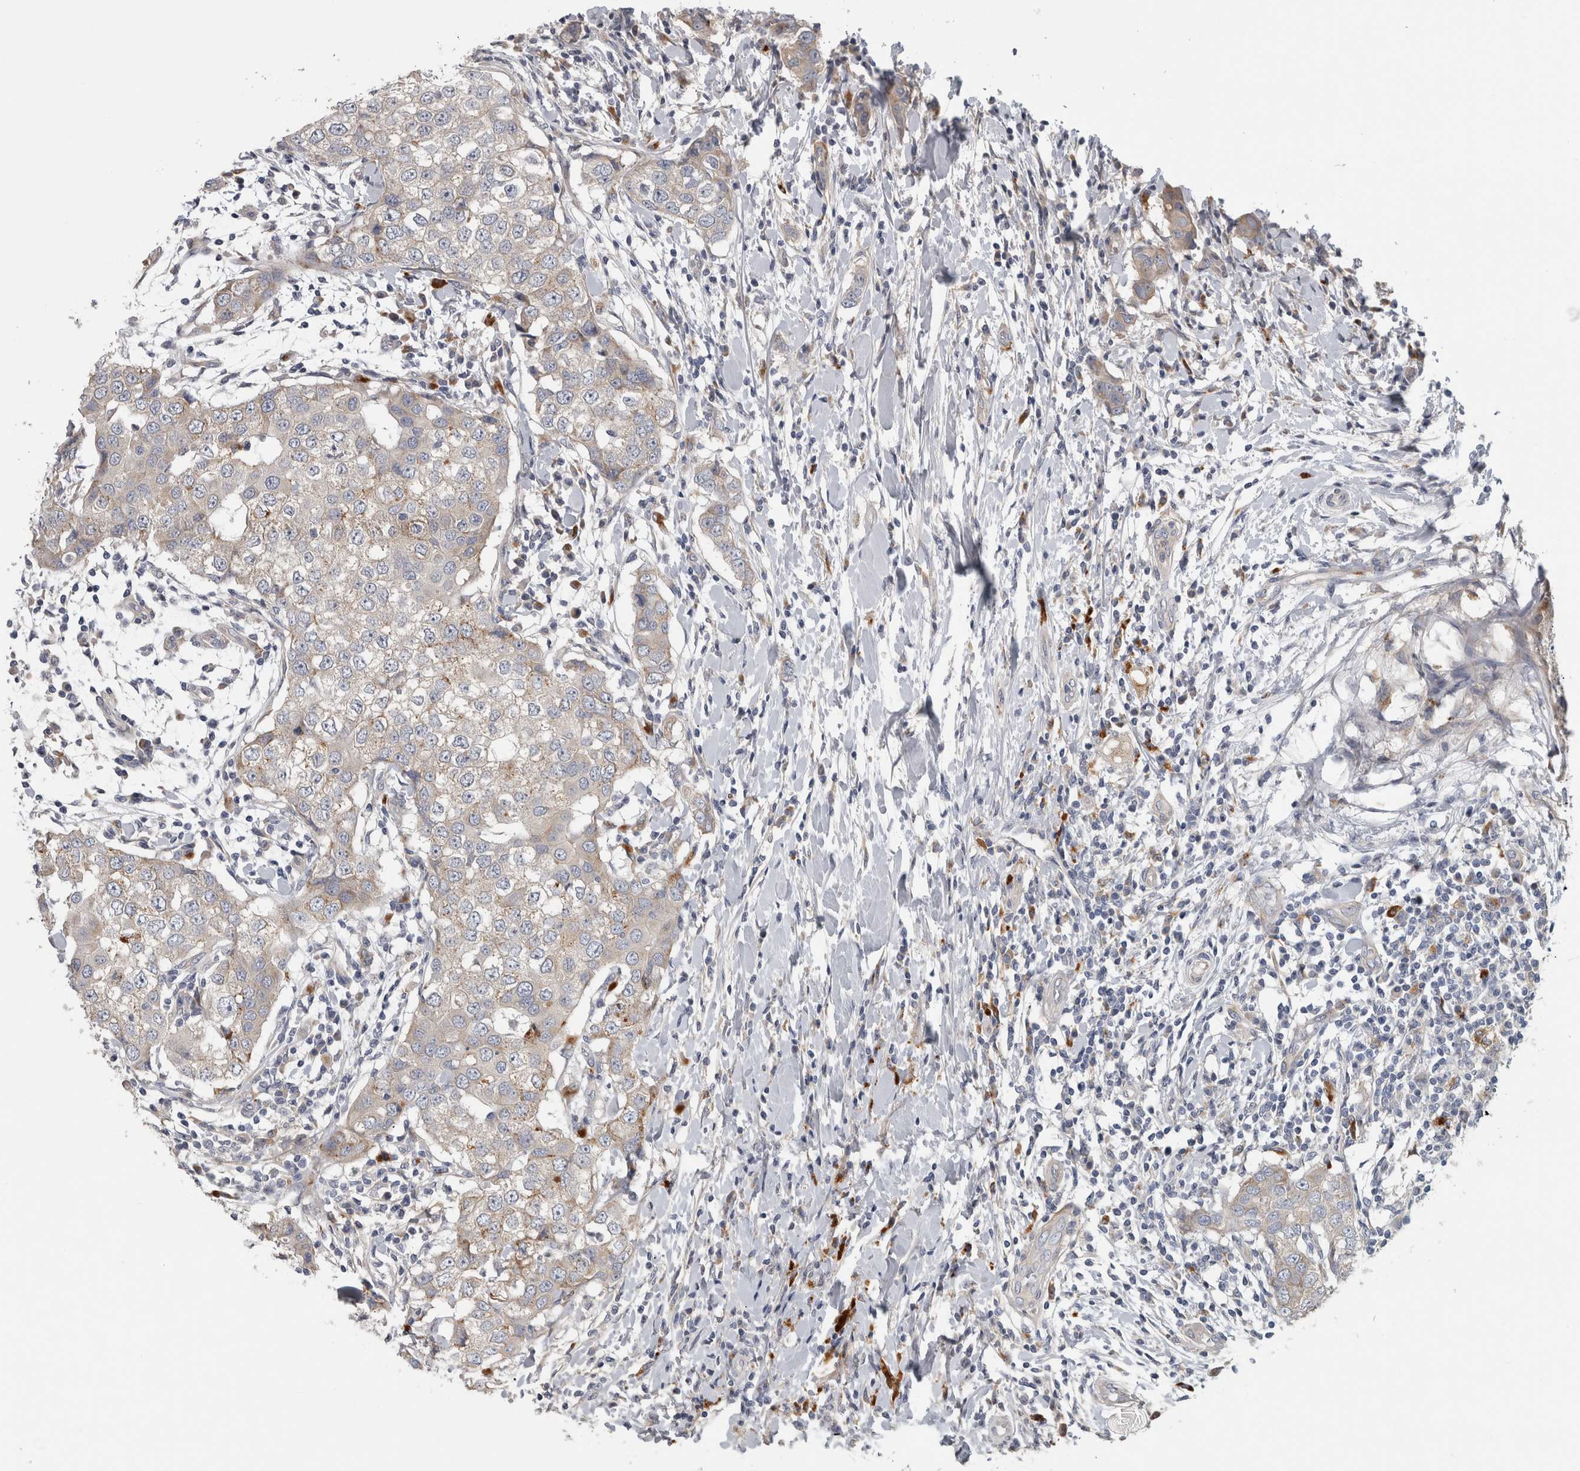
{"staining": {"intensity": "negative", "quantity": "none", "location": "none"}, "tissue": "breast cancer", "cell_type": "Tumor cells", "image_type": "cancer", "snomed": [{"axis": "morphology", "description": "Duct carcinoma"}, {"axis": "topography", "description": "Breast"}], "caption": "Intraductal carcinoma (breast) stained for a protein using immunohistochemistry (IHC) reveals no staining tumor cells.", "gene": "ATXN2", "patient": {"sex": "female", "age": 27}}